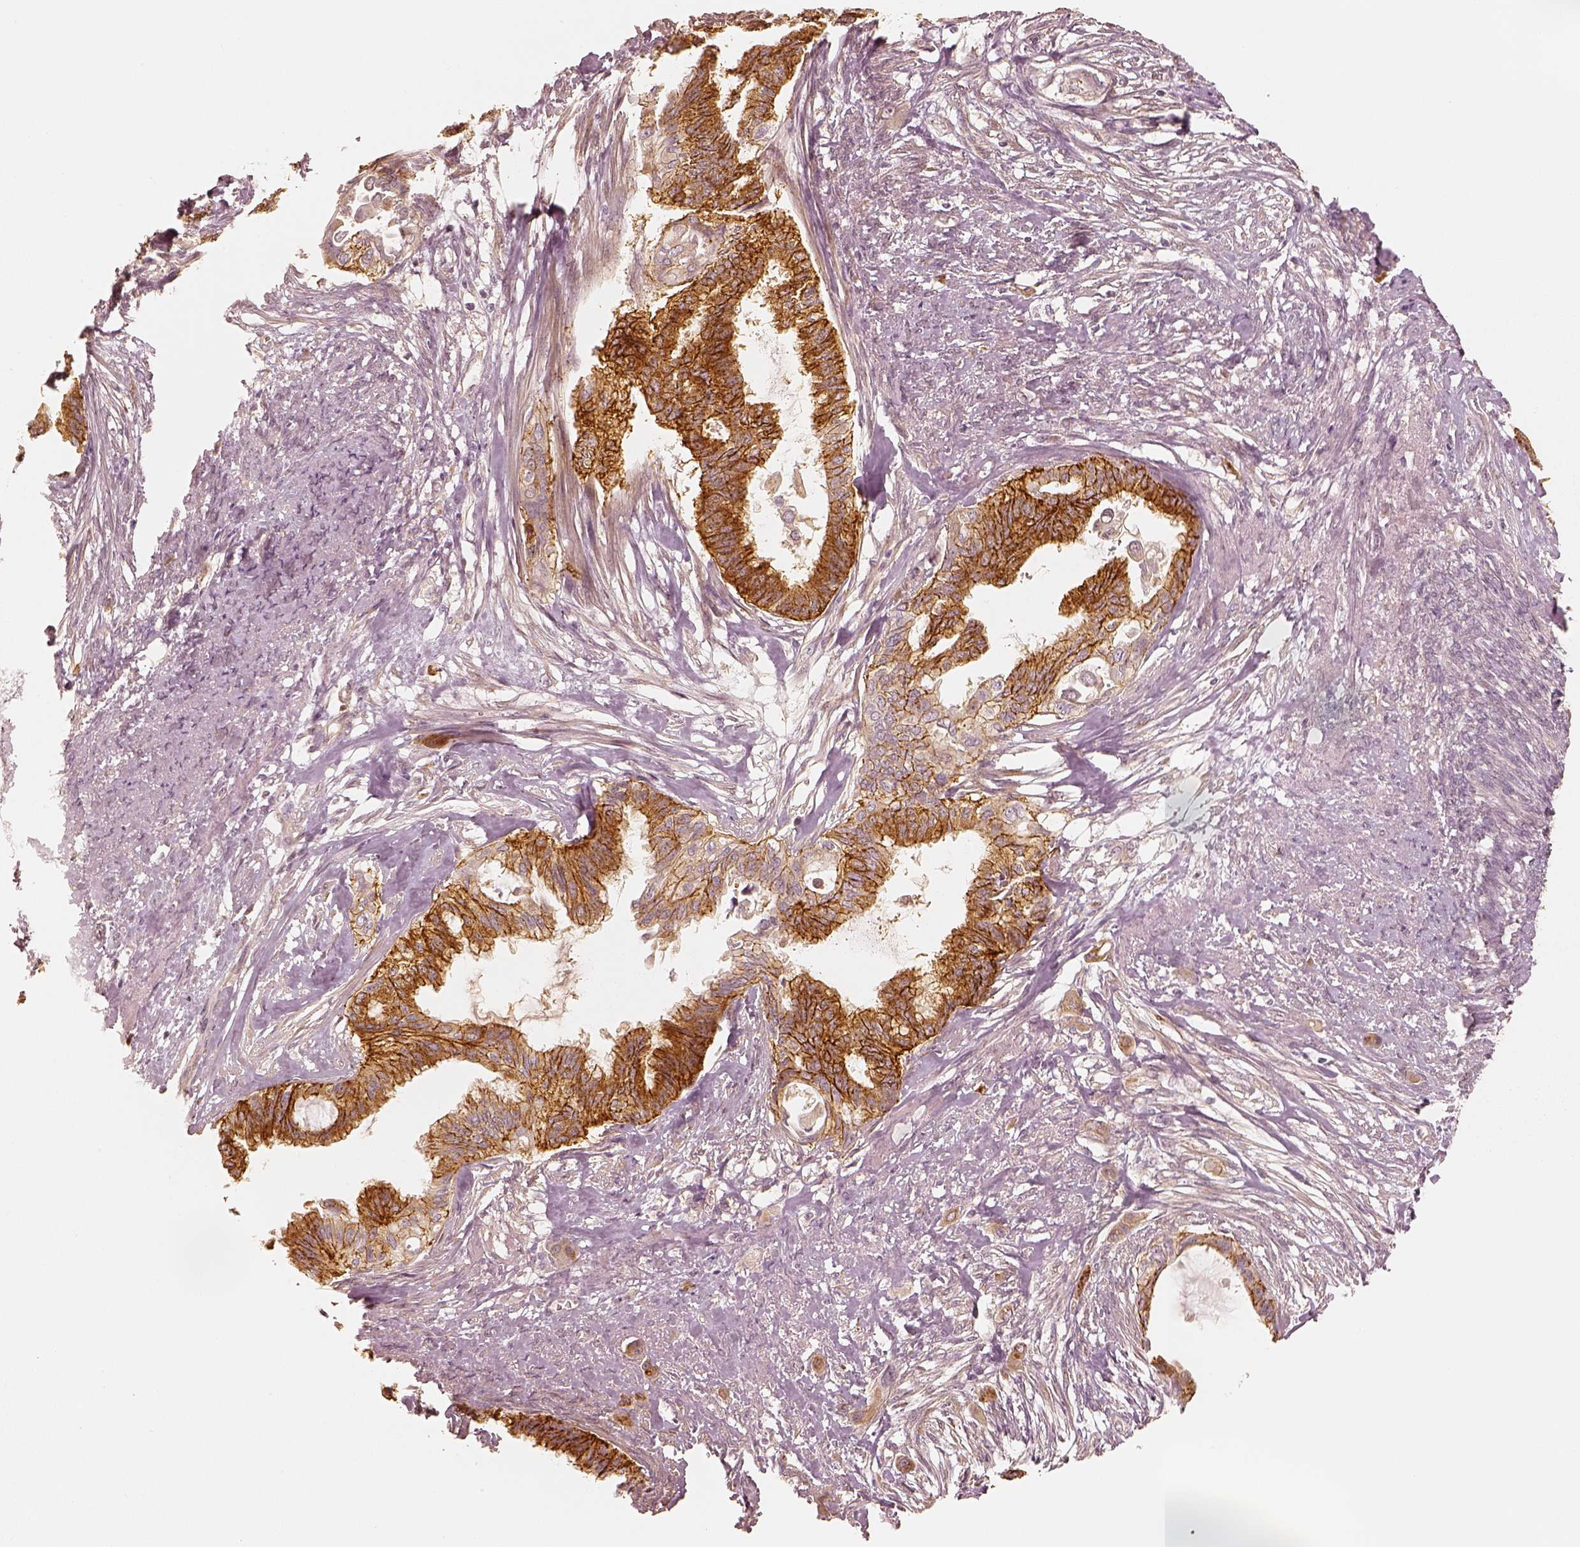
{"staining": {"intensity": "strong", "quantity": ">75%", "location": "cytoplasmic/membranous"}, "tissue": "endometrial cancer", "cell_type": "Tumor cells", "image_type": "cancer", "snomed": [{"axis": "morphology", "description": "Adenocarcinoma, NOS"}, {"axis": "topography", "description": "Endometrium"}], "caption": "A micrograph showing strong cytoplasmic/membranous staining in about >75% of tumor cells in endometrial cancer (adenocarcinoma), as visualized by brown immunohistochemical staining.", "gene": "GORASP2", "patient": {"sex": "female", "age": 86}}